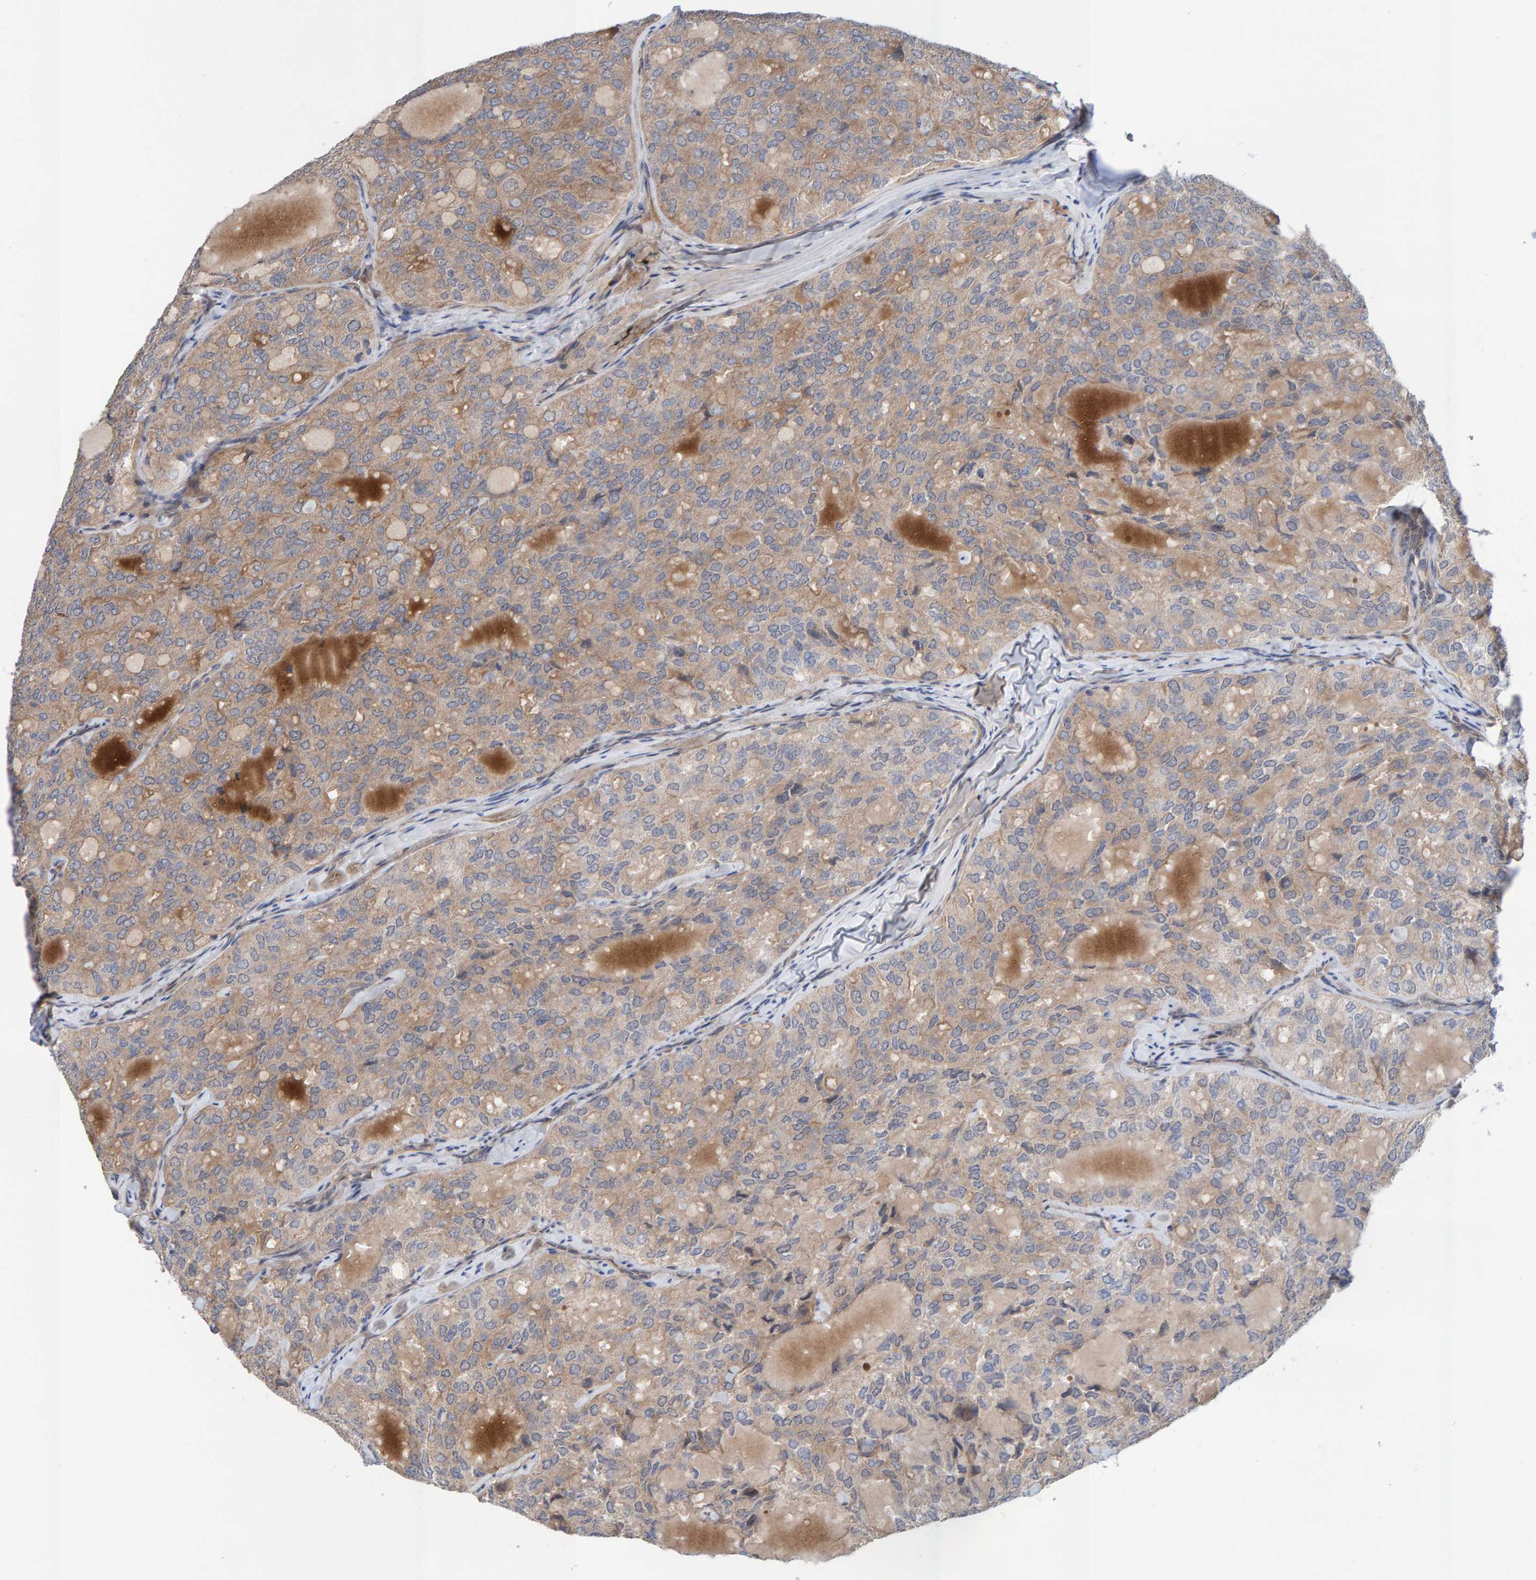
{"staining": {"intensity": "weak", "quantity": ">75%", "location": "cytoplasmic/membranous"}, "tissue": "thyroid cancer", "cell_type": "Tumor cells", "image_type": "cancer", "snomed": [{"axis": "morphology", "description": "Follicular adenoma carcinoma, NOS"}, {"axis": "topography", "description": "Thyroid gland"}], "caption": "Immunohistochemical staining of thyroid cancer (follicular adenoma carcinoma) reveals weak cytoplasmic/membranous protein expression in approximately >75% of tumor cells.", "gene": "LRSAM1", "patient": {"sex": "male", "age": 75}}